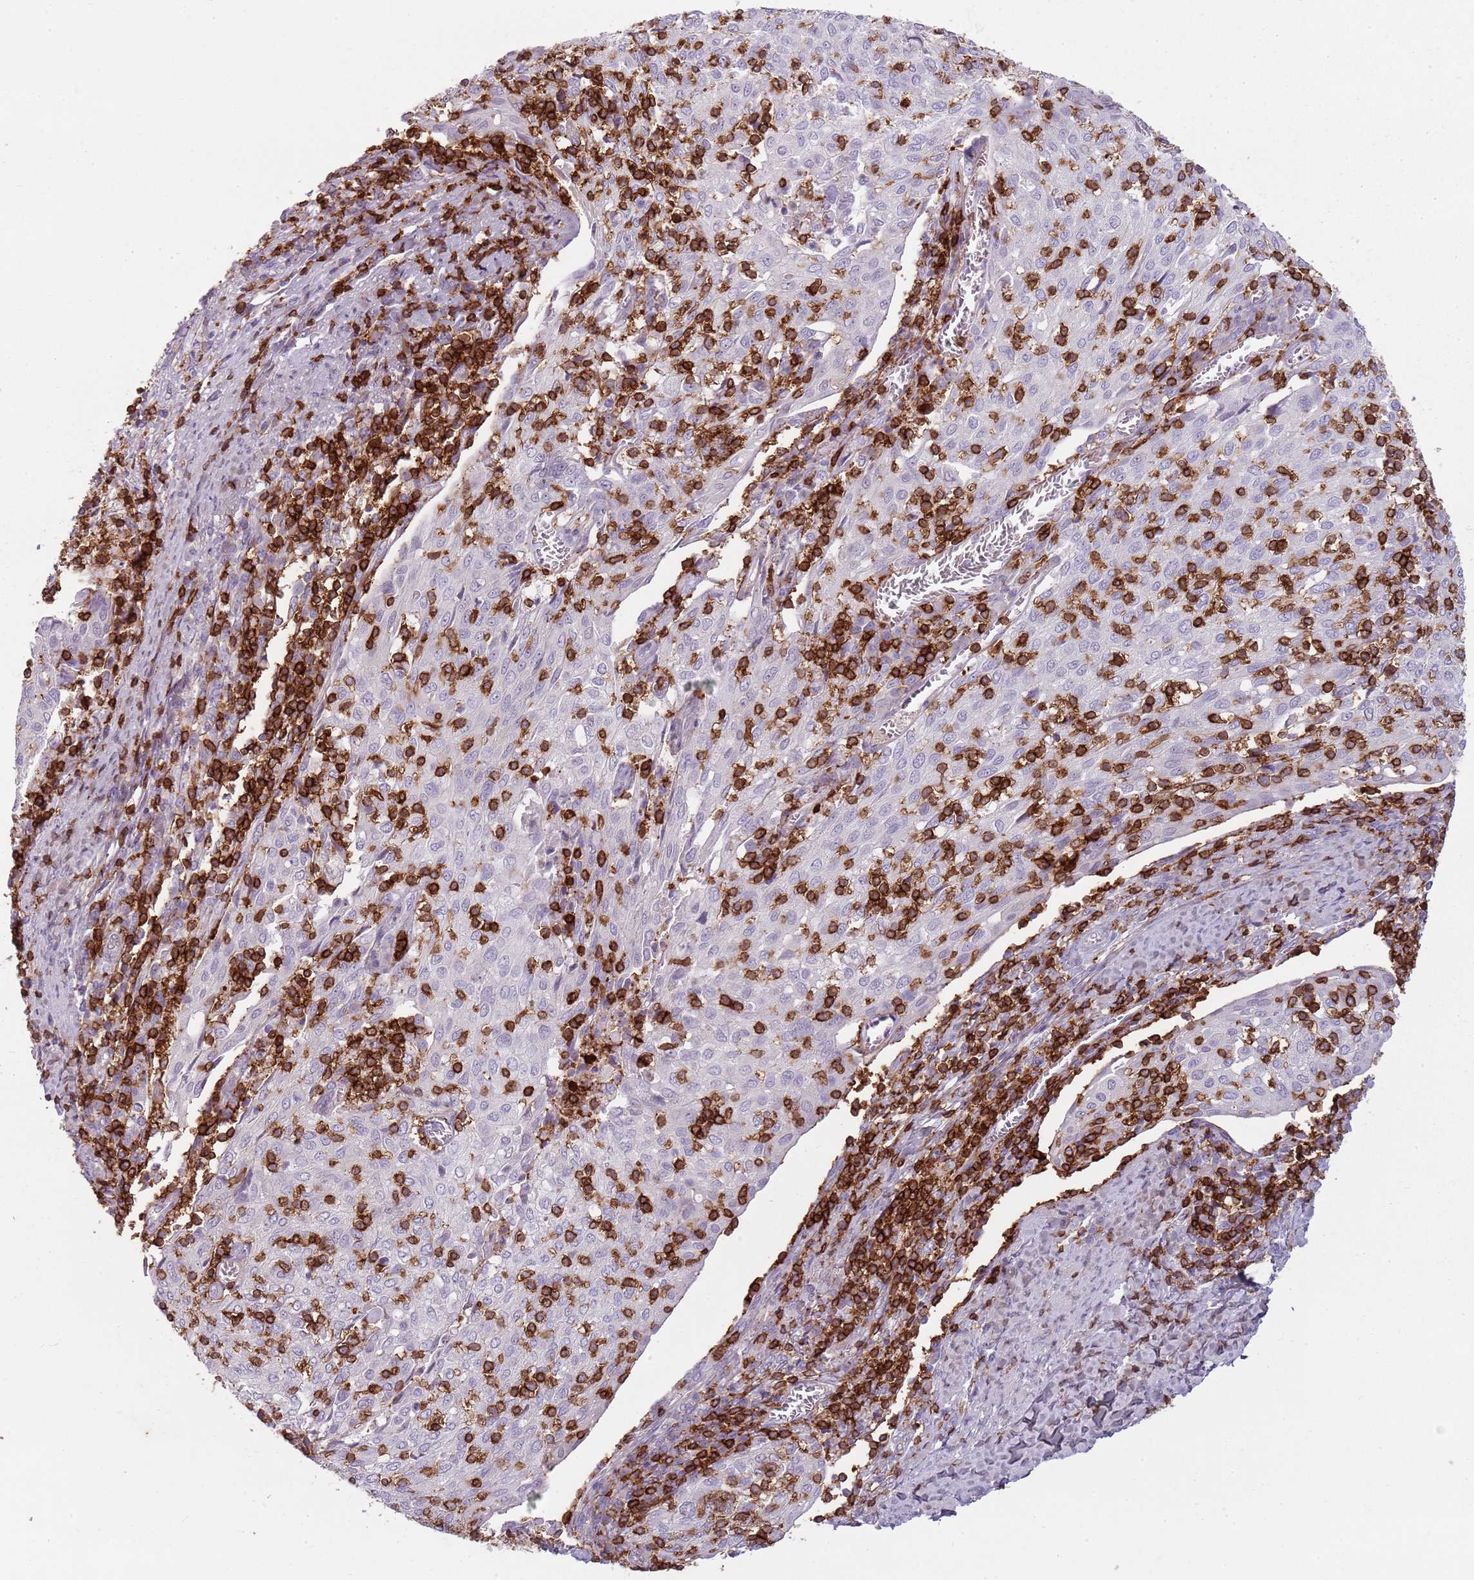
{"staining": {"intensity": "negative", "quantity": "none", "location": "none"}, "tissue": "cervical cancer", "cell_type": "Tumor cells", "image_type": "cancer", "snomed": [{"axis": "morphology", "description": "Squamous cell carcinoma, NOS"}, {"axis": "topography", "description": "Cervix"}], "caption": "Protein analysis of cervical squamous cell carcinoma displays no significant staining in tumor cells. Nuclei are stained in blue.", "gene": "ZNF583", "patient": {"sex": "female", "age": 52}}